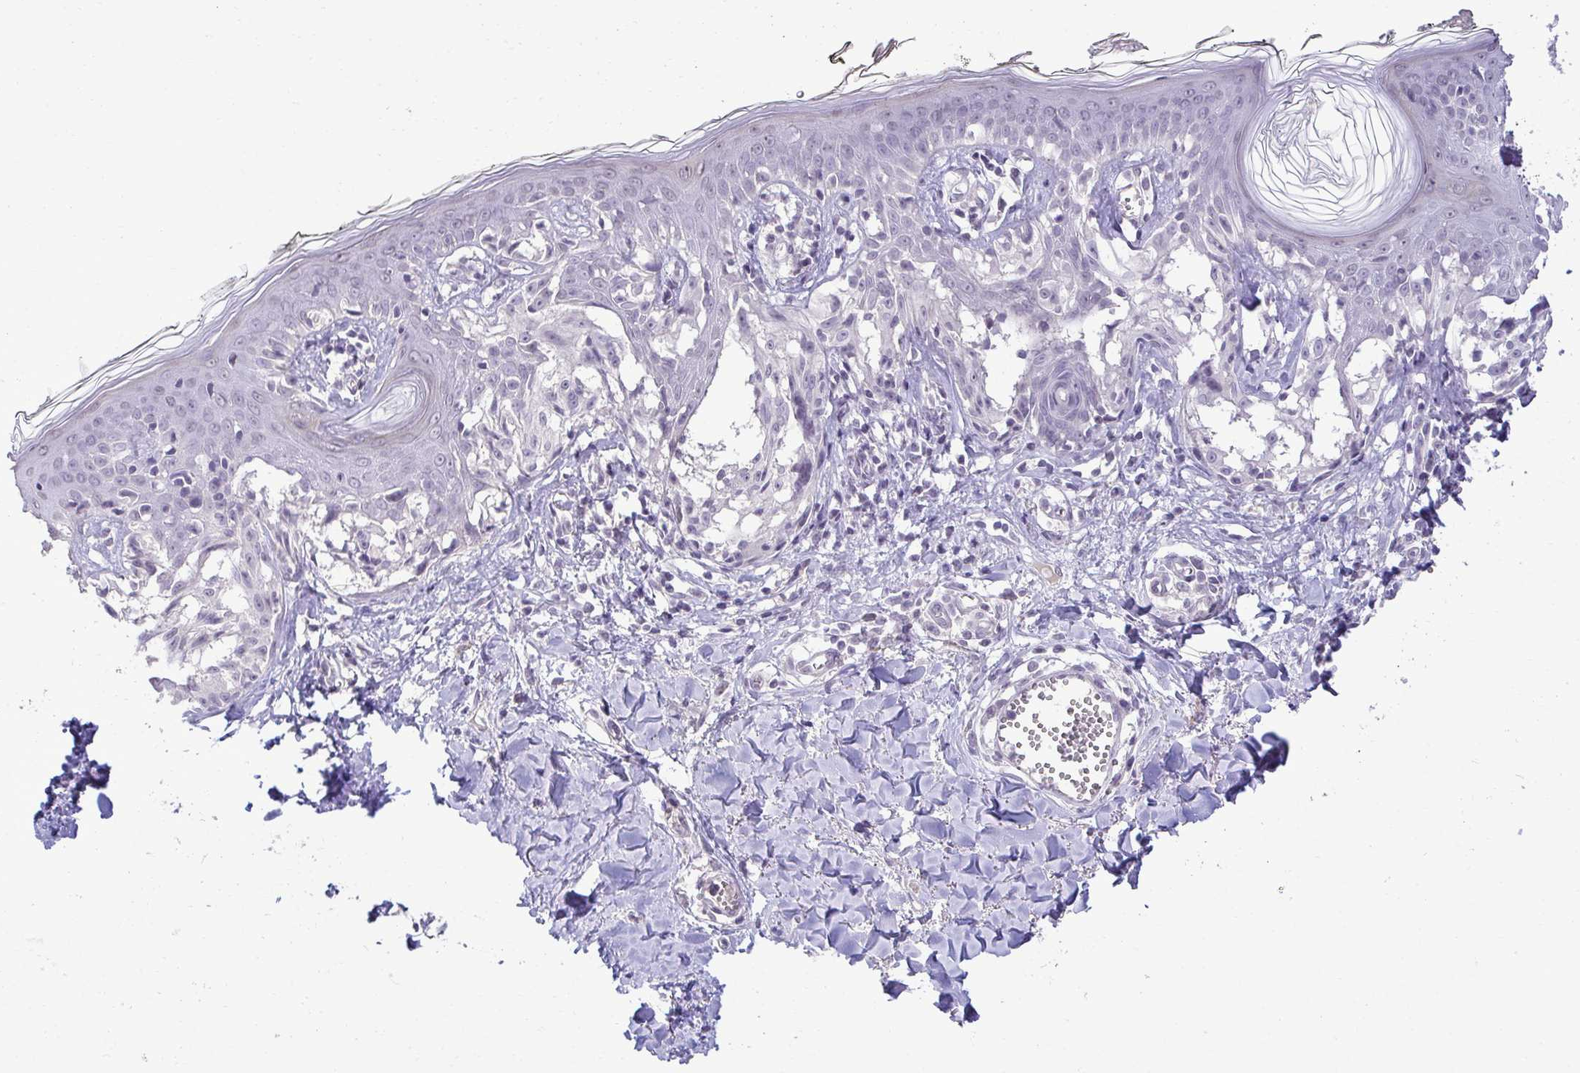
{"staining": {"intensity": "negative", "quantity": "none", "location": "none"}, "tissue": "melanoma", "cell_type": "Tumor cells", "image_type": "cancer", "snomed": [{"axis": "morphology", "description": "Malignant melanoma, NOS"}, {"axis": "topography", "description": "Skin"}], "caption": "An immunohistochemistry photomicrograph of melanoma is shown. There is no staining in tumor cells of melanoma. (DAB immunohistochemistry (IHC), high magnification).", "gene": "SLC30A3", "patient": {"sex": "female", "age": 43}}